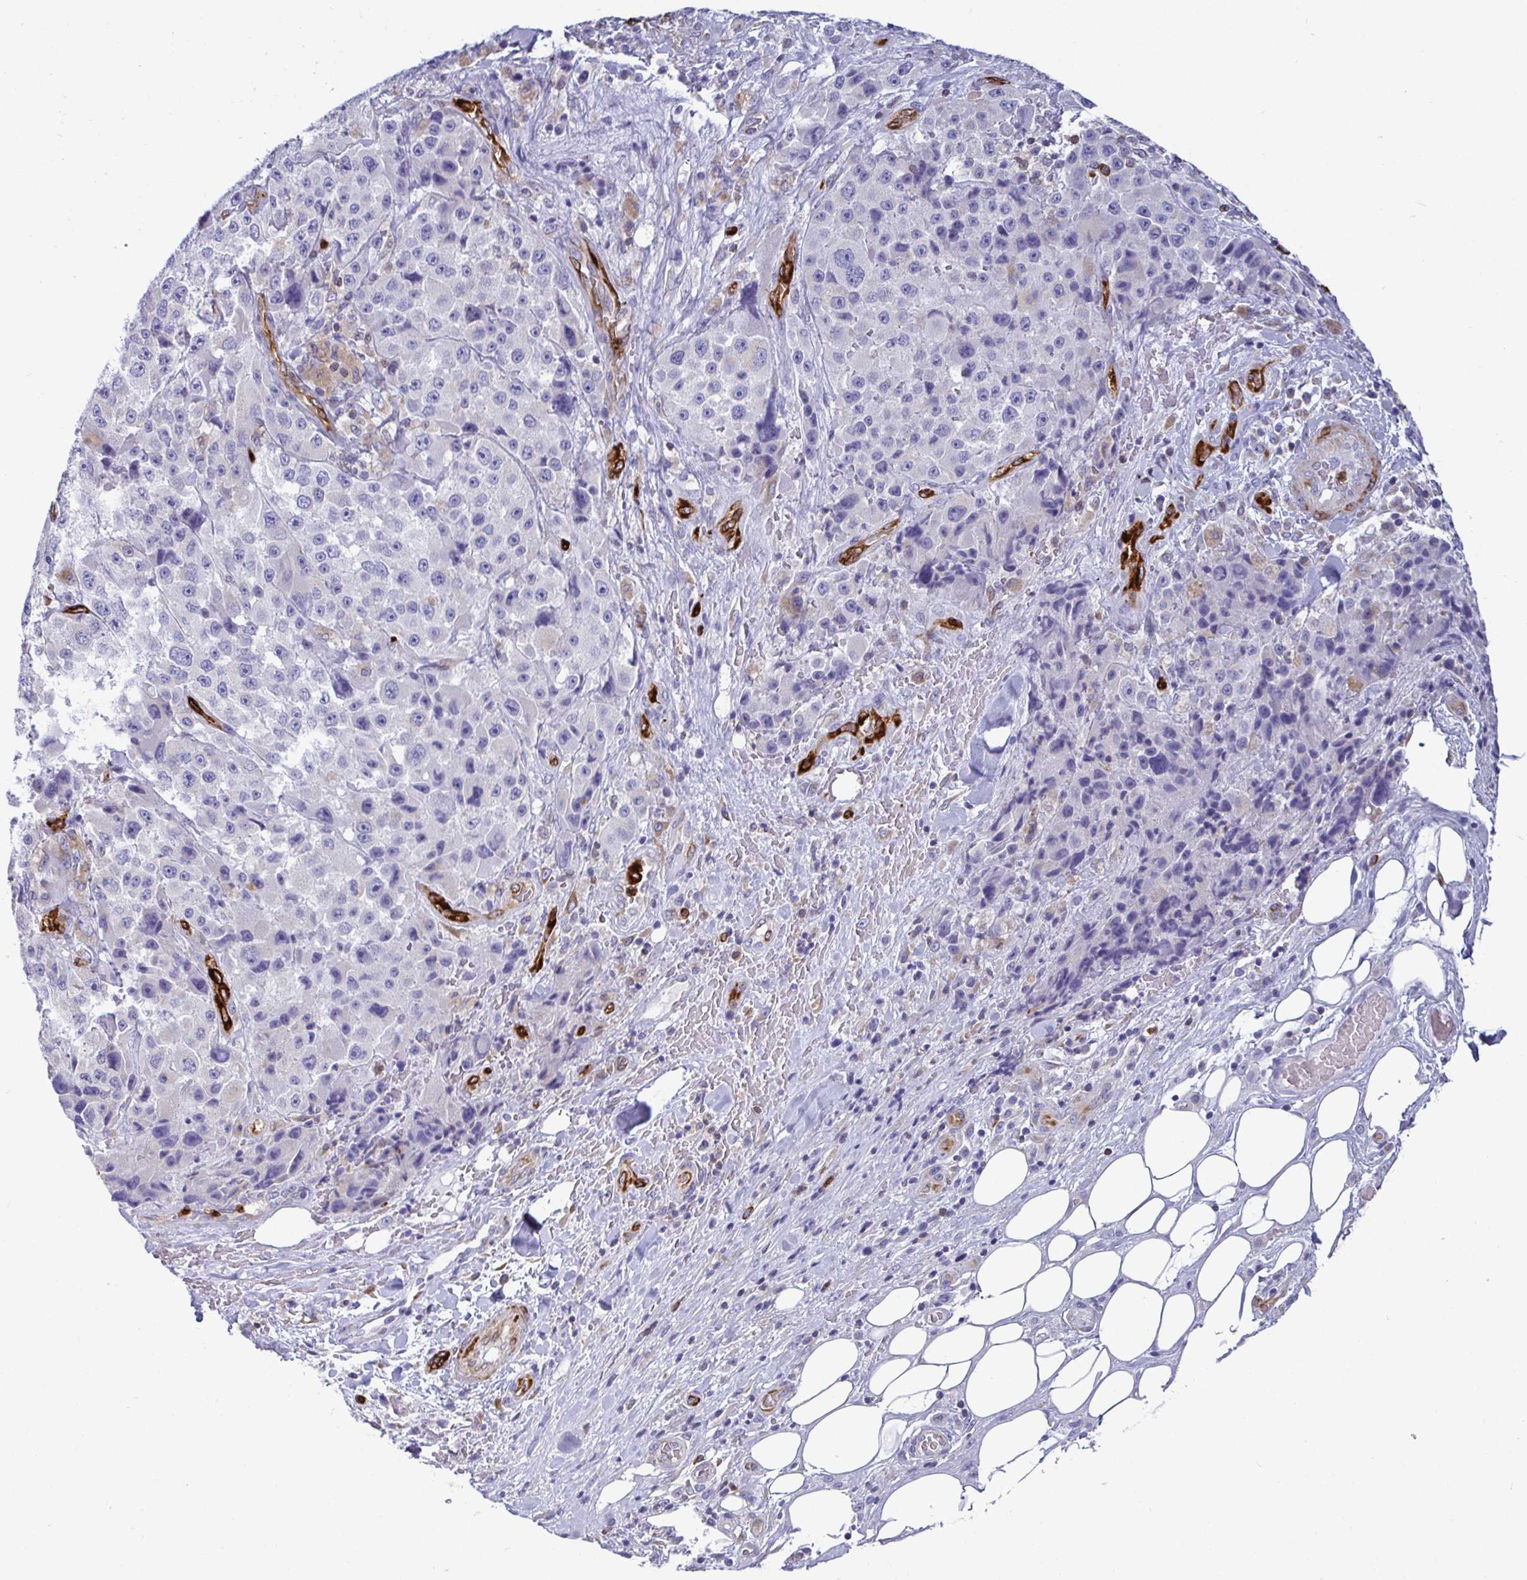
{"staining": {"intensity": "negative", "quantity": "none", "location": "none"}, "tissue": "melanoma", "cell_type": "Tumor cells", "image_type": "cancer", "snomed": [{"axis": "morphology", "description": "Malignant melanoma, Metastatic site"}, {"axis": "topography", "description": "Lymph node"}], "caption": "This is a photomicrograph of immunohistochemistry (IHC) staining of malignant melanoma (metastatic site), which shows no positivity in tumor cells. The staining is performed using DAB (3,3'-diaminobenzidine) brown chromogen with nuclei counter-stained in using hematoxylin.", "gene": "TP53I11", "patient": {"sex": "male", "age": 62}}